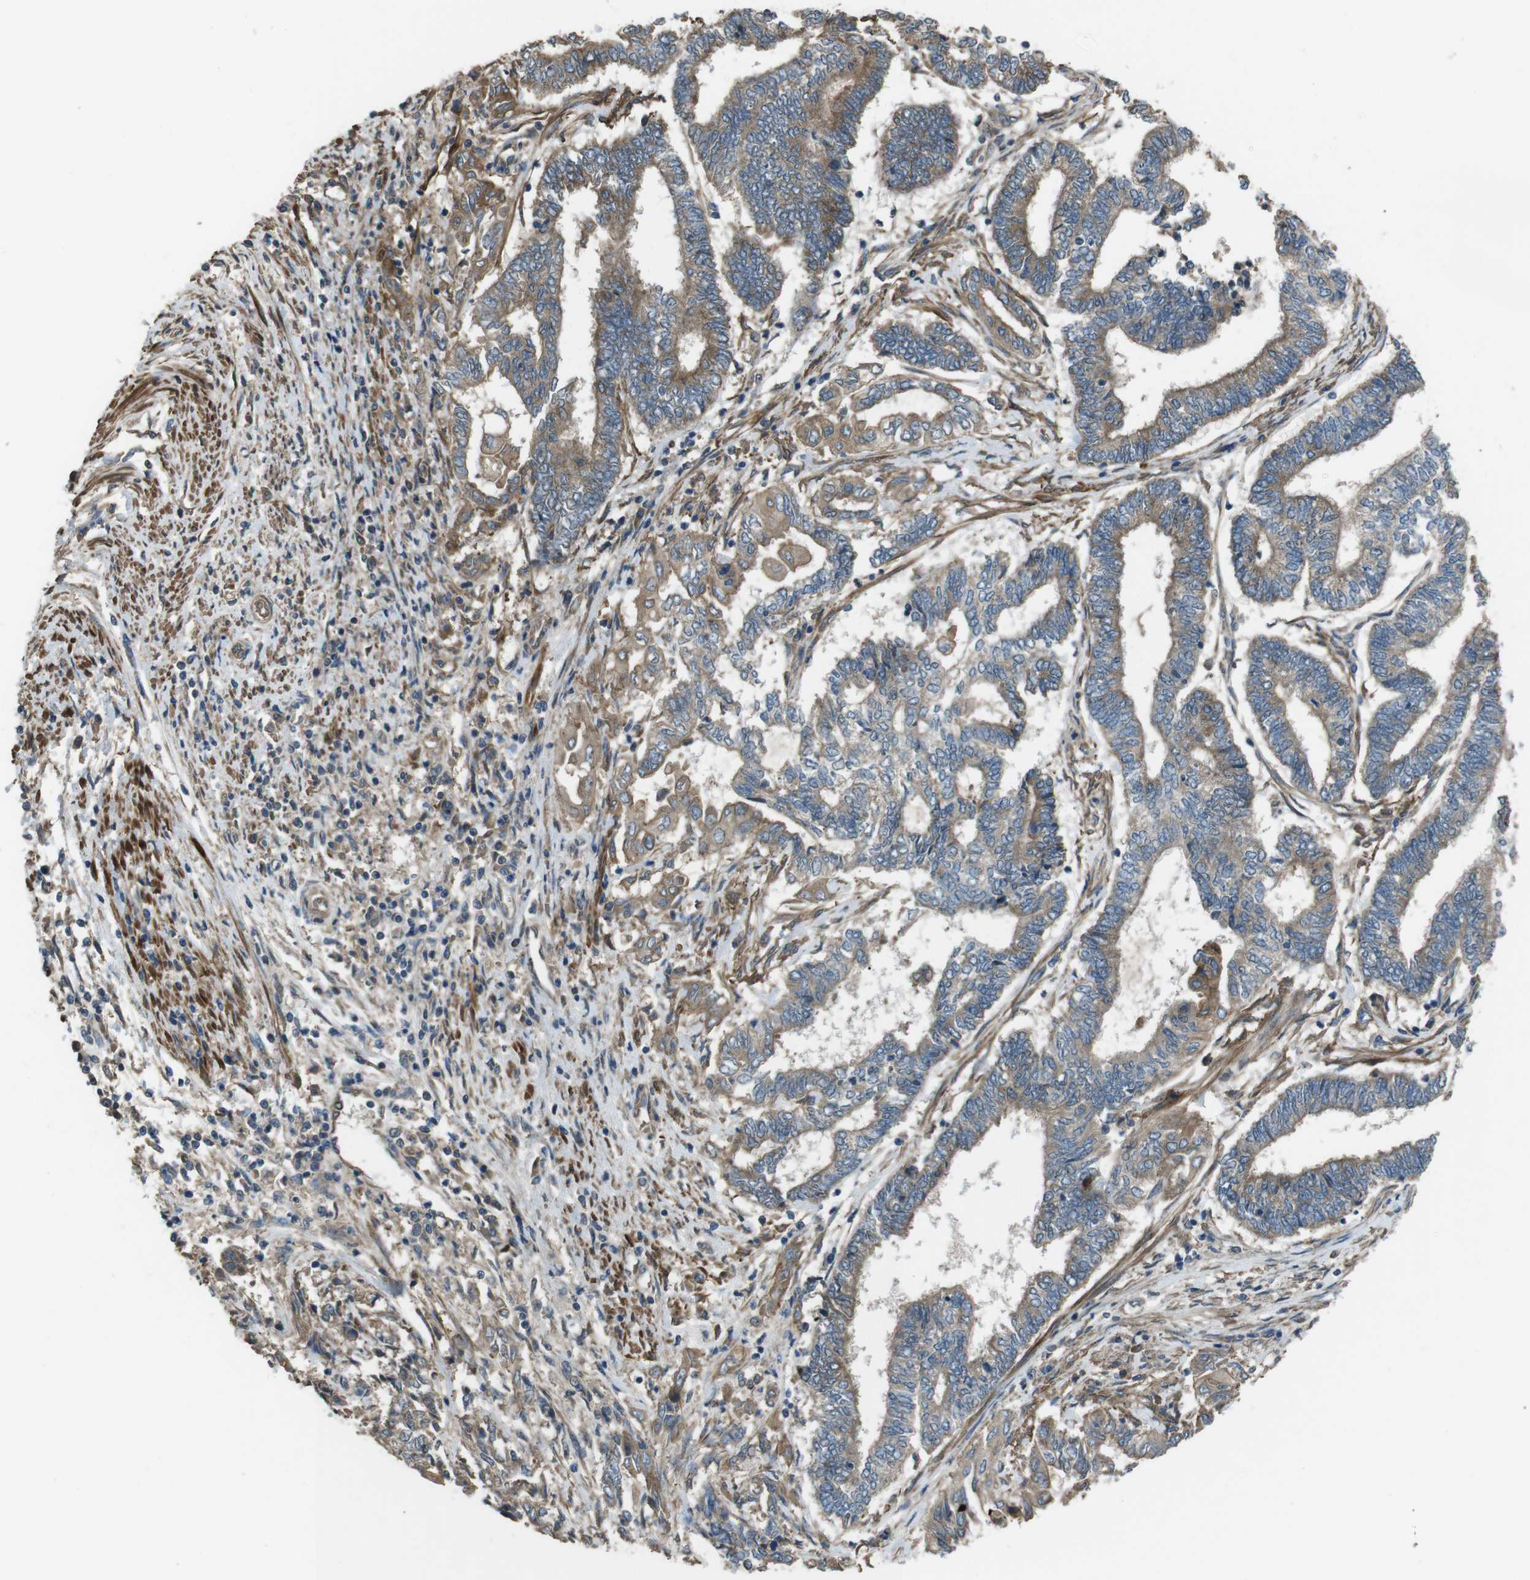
{"staining": {"intensity": "moderate", "quantity": ">75%", "location": "cytoplasmic/membranous"}, "tissue": "endometrial cancer", "cell_type": "Tumor cells", "image_type": "cancer", "snomed": [{"axis": "morphology", "description": "Adenocarcinoma, NOS"}, {"axis": "topography", "description": "Uterus"}, {"axis": "topography", "description": "Endometrium"}], "caption": "High-magnification brightfield microscopy of endometrial adenocarcinoma stained with DAB (brown) and counterstained with hematoxylin (blue). tumor cells exhibit moderate cytoplasmic/membranous staining is seen in approximately>75% of cells.", "gene": "FUT2", "patient": {"sex": "female", "age": 70}}